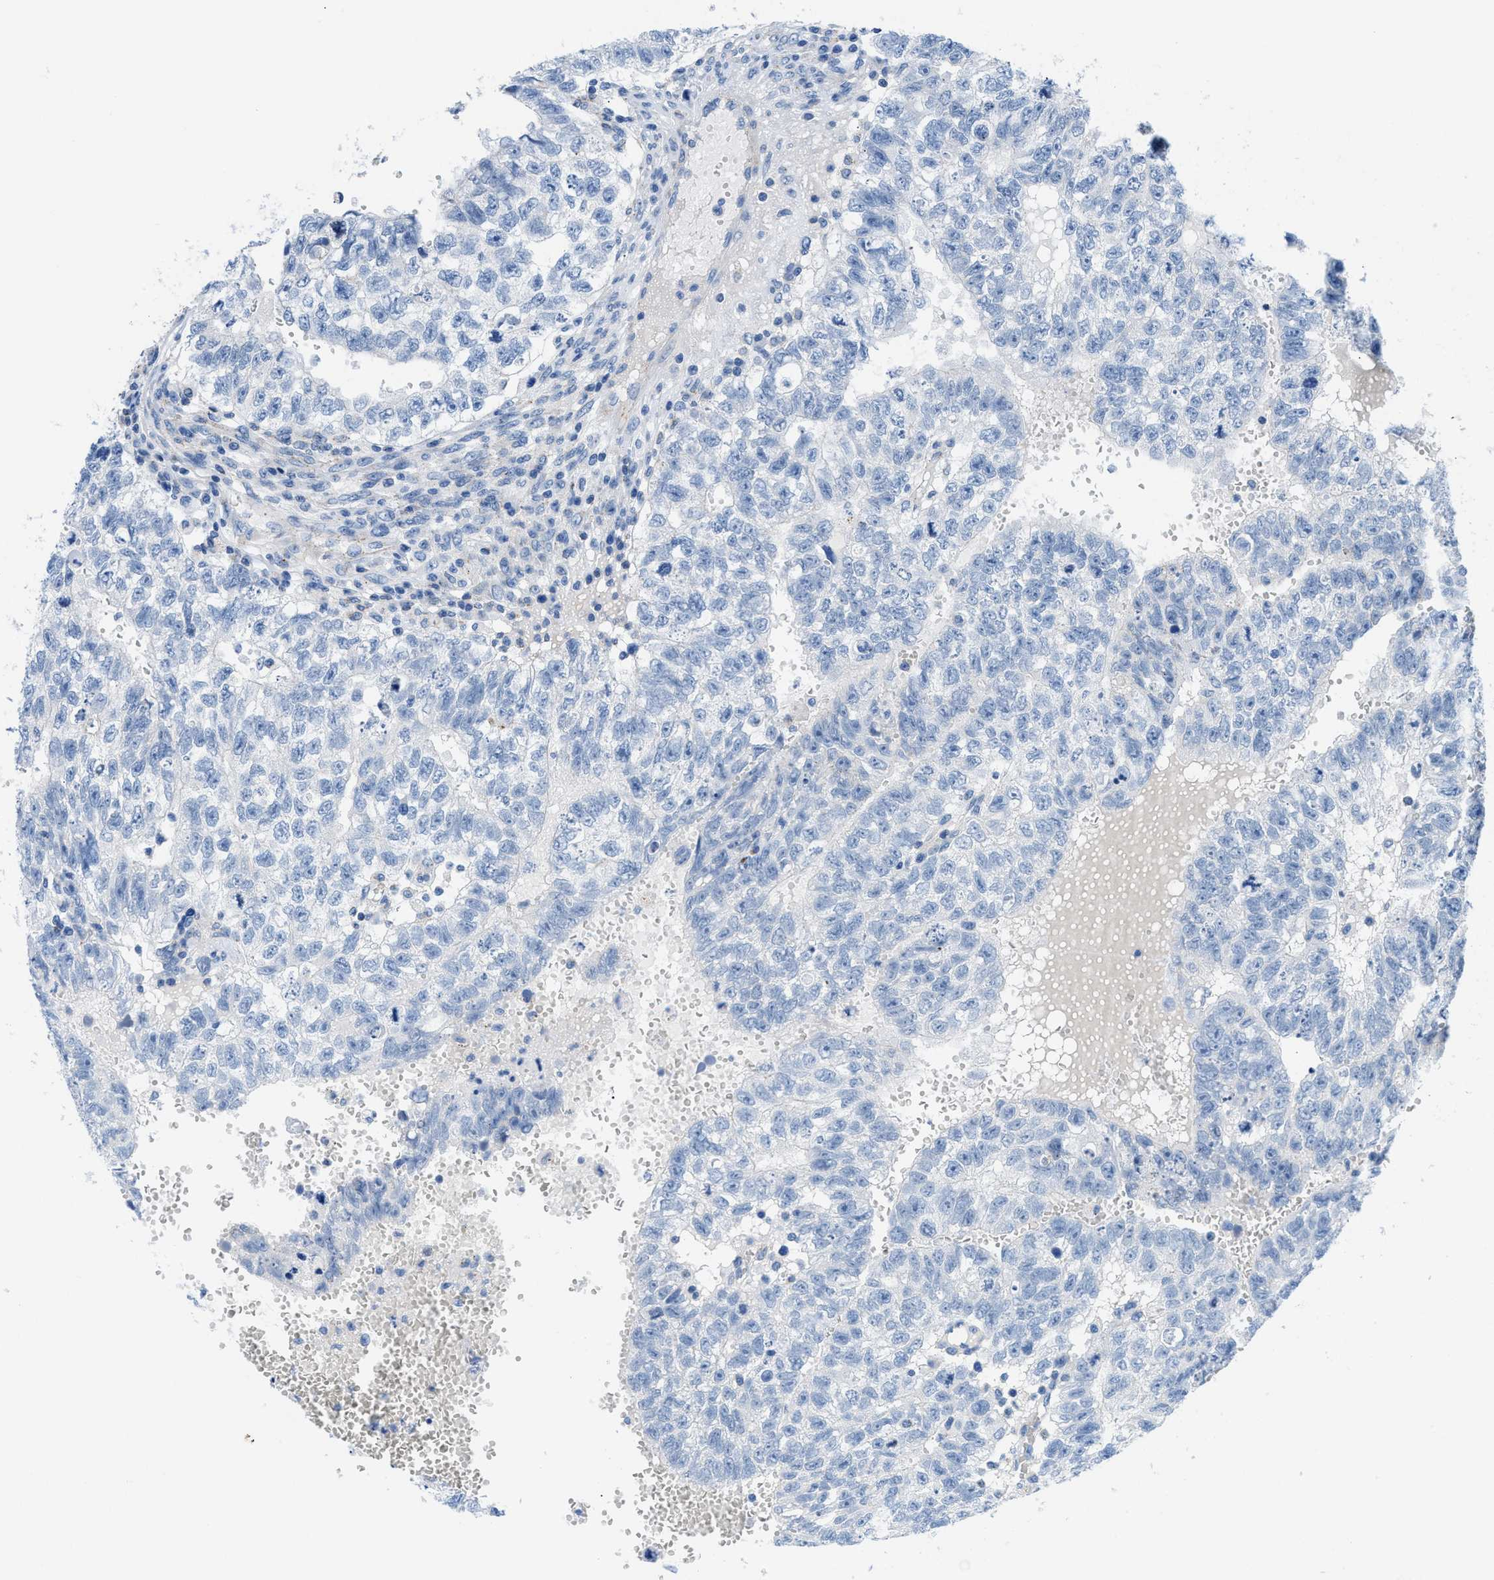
{"staining": {"intensity": "negative", "quantity": "none", "location": "none"}, "tissue": "testis cancer", "cell_type": "Tumor cells", "image_type": "cancer", "snomed": [{"axis": "morphology", "description": "Seminoma, NOS"}, {"axis": "morphology", "description": "Carcinoma, Embryonal, NOS"}, {"axis": "topography", "description": "Testis"}], "caption": "IHC image of neoplastic tissue: human testis cancer (seminoma) stained with DAB displays no significant protein staining in tumor cells.", "gene": "FDCSP", "patient": {"sex": "male", "age": 38}}